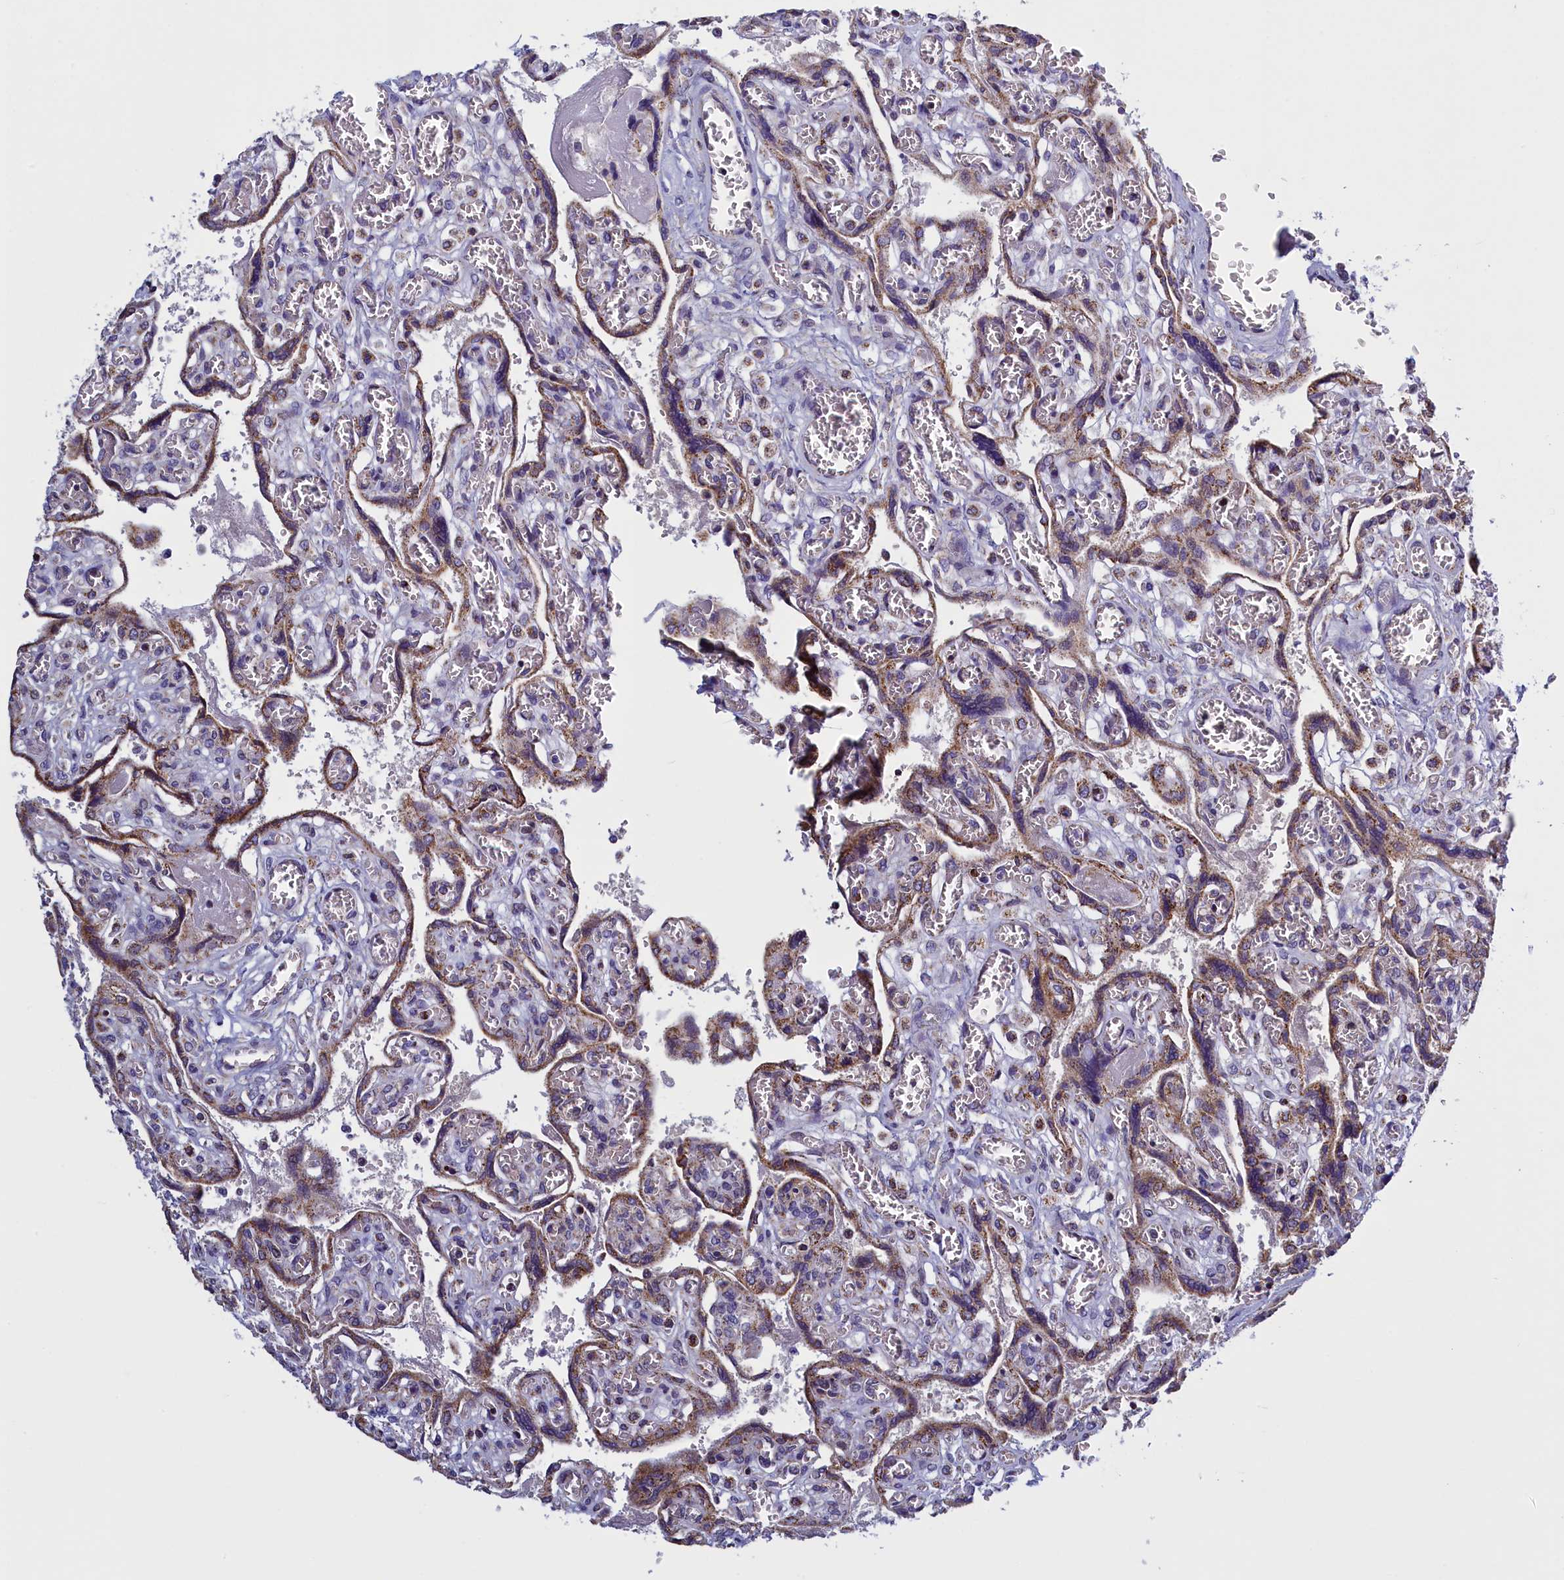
{"staining": {"intensity": "moderate", "quantity": ">75%", "location": "cytoplasmic/membranous"}, "tissue": "placenta", "cell_type": "Trophoblastic cells", "image_type": "normal", "snomed": [{"axis": "morphology", "description": "Normal tissue, NOS"}, {"axis": "topography", "description": "Placenta"}], "caption": "Placenta stained with IHC displays moderate cytoplasmic/membranous staining in about >75% of trophoblastic cells. Nuclei are stained in blue.", "gene": "IFT122", "patient": {"sex": "female", "age": 39}}